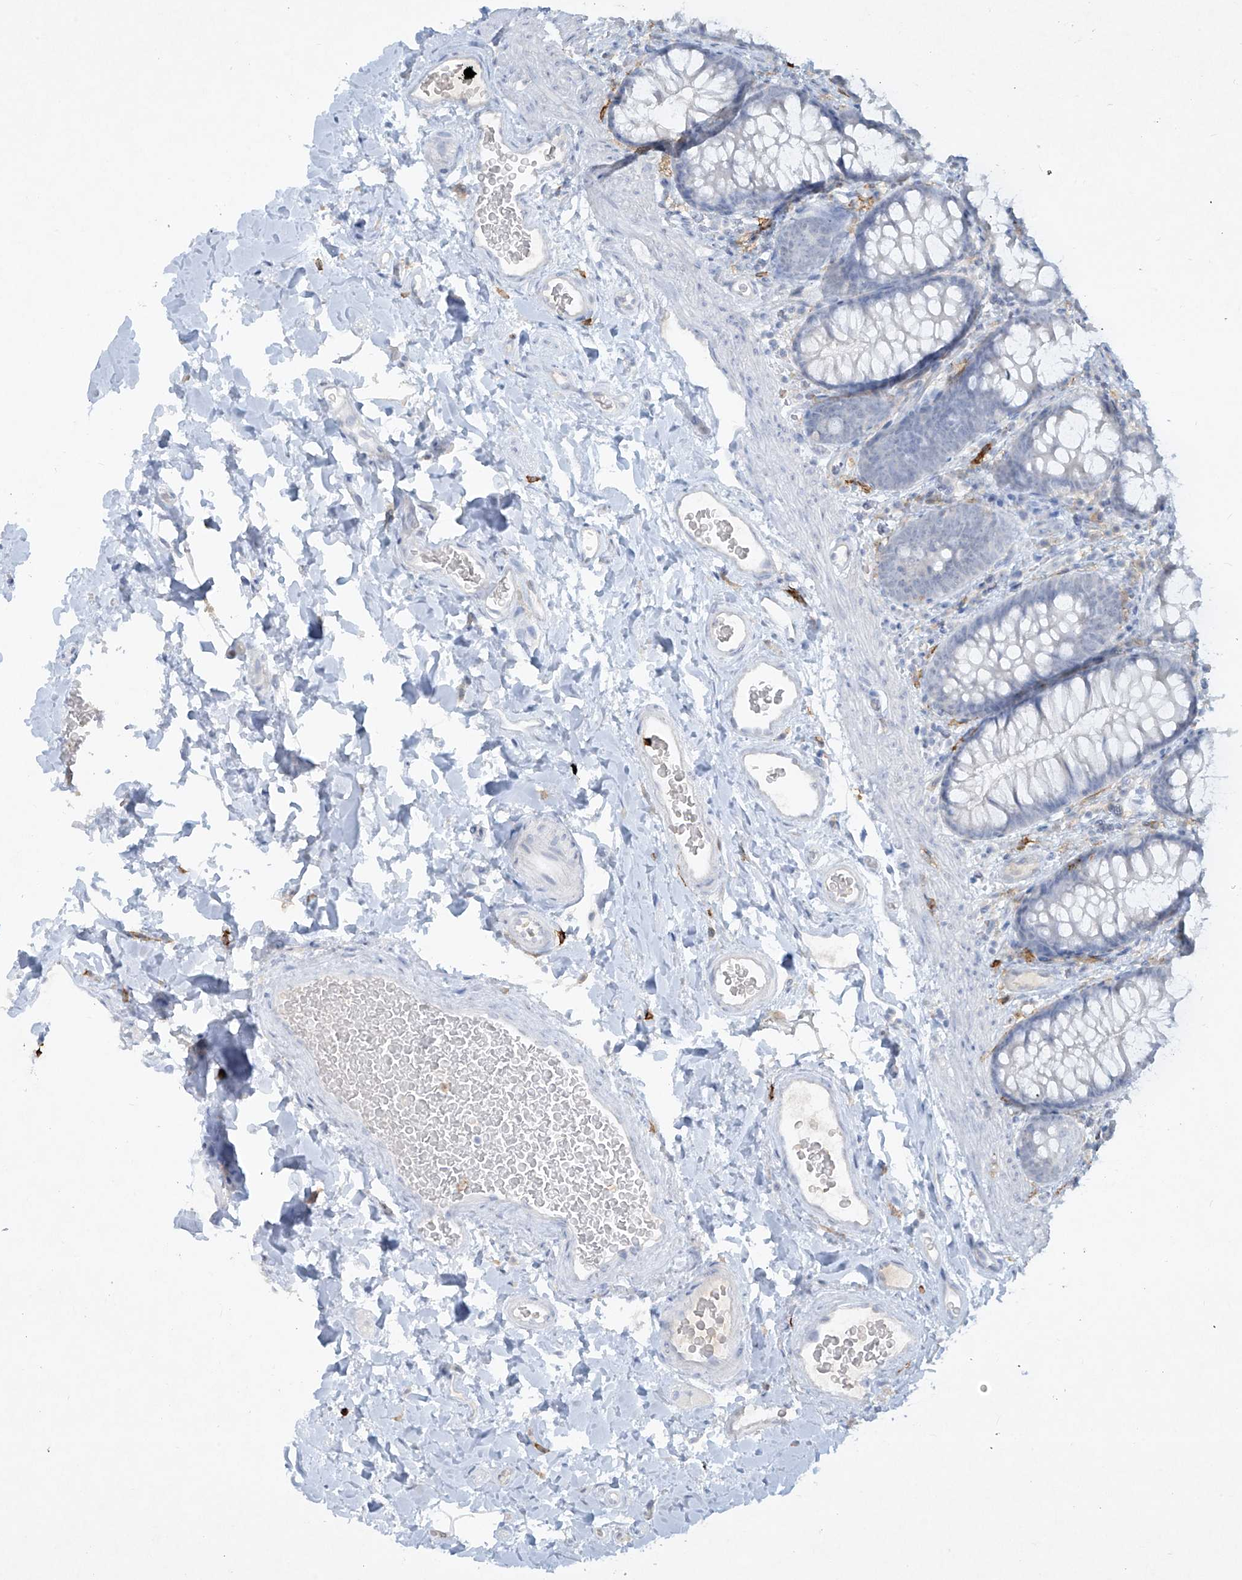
{"staining": {"intensity": "negative", "quantity": "none", "location": "none"}, "tissue": "colon", "cell_type": "Endothelial cells", "image_type": "normal", "snomed": [{"axis": "morphology", "description": "Normal tissue, NOS"}, {"axis": "topography", "description": "Colon"}], "caption": "Endothelial cells show no significant positivity in benign colon. Nuclei are stained in blue.", "gene": "FCGR3A", "patient": {"sex": "female", "age": 62}}